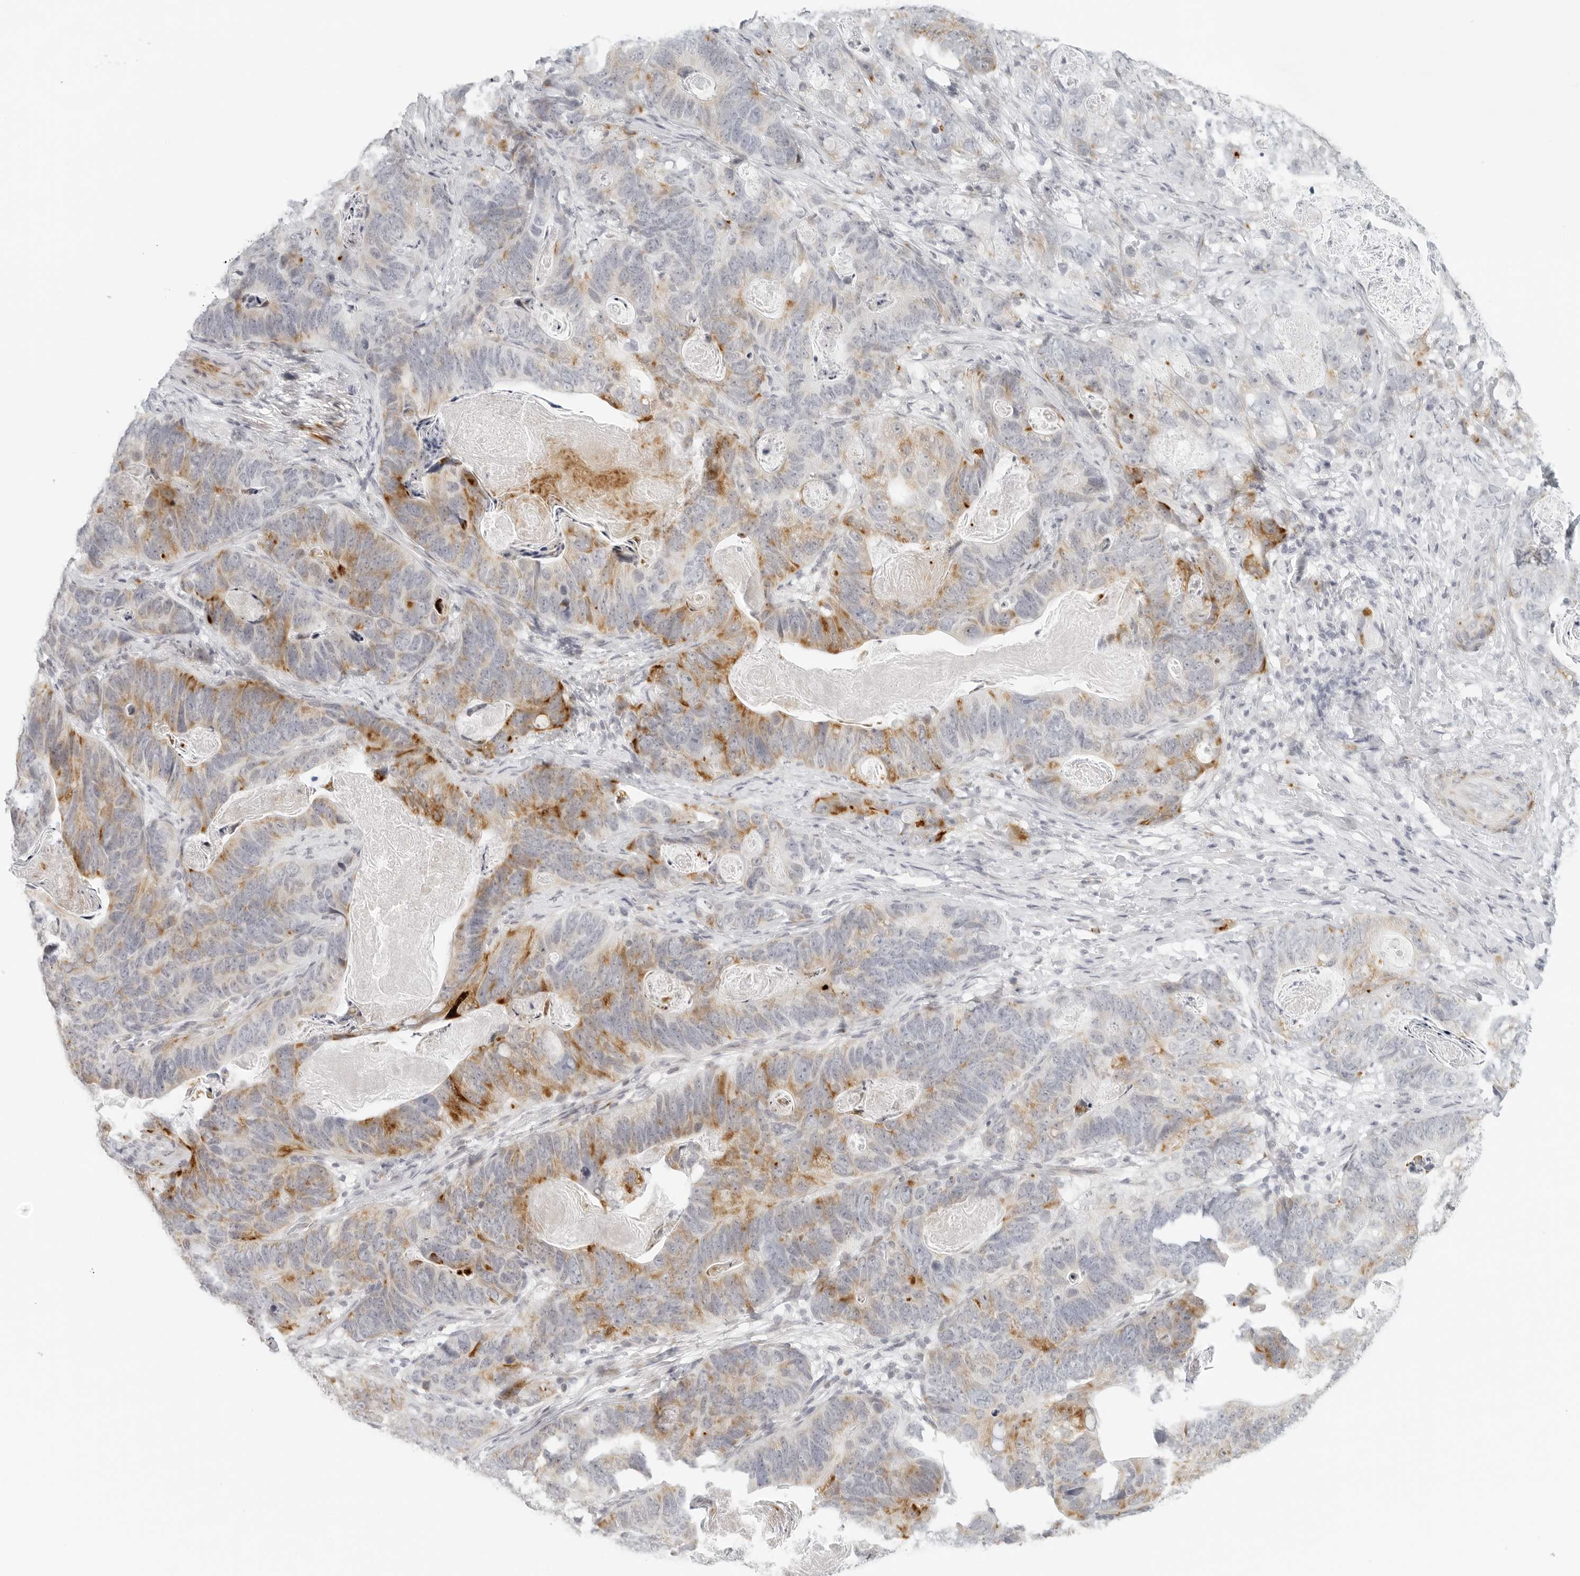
{"staining": {"intensity": "moderate", "quantity": "<25%", "location": "cytoplasmic/membranous"}, "tissue": "stomach cancer", "cell_type": "Tumor cells", "image_type": "cancer", "snomed": [{"axis": "morphology", "description": "Normal tissue, NOS"}, {"axis": "morphology", "description": "Adenocarcinoma, NOS"}, {"axis": "topography", "description": "Stomach"}], "caption": "Immunohistochemical staining of adenocarcinoma (stomach) exhibits moderate cytoplasmic/membranous protein expression in approximately <25% of tumor cells.", "gene": "RPS6KC1", "patient": {"sex": "female", "age": 89}}